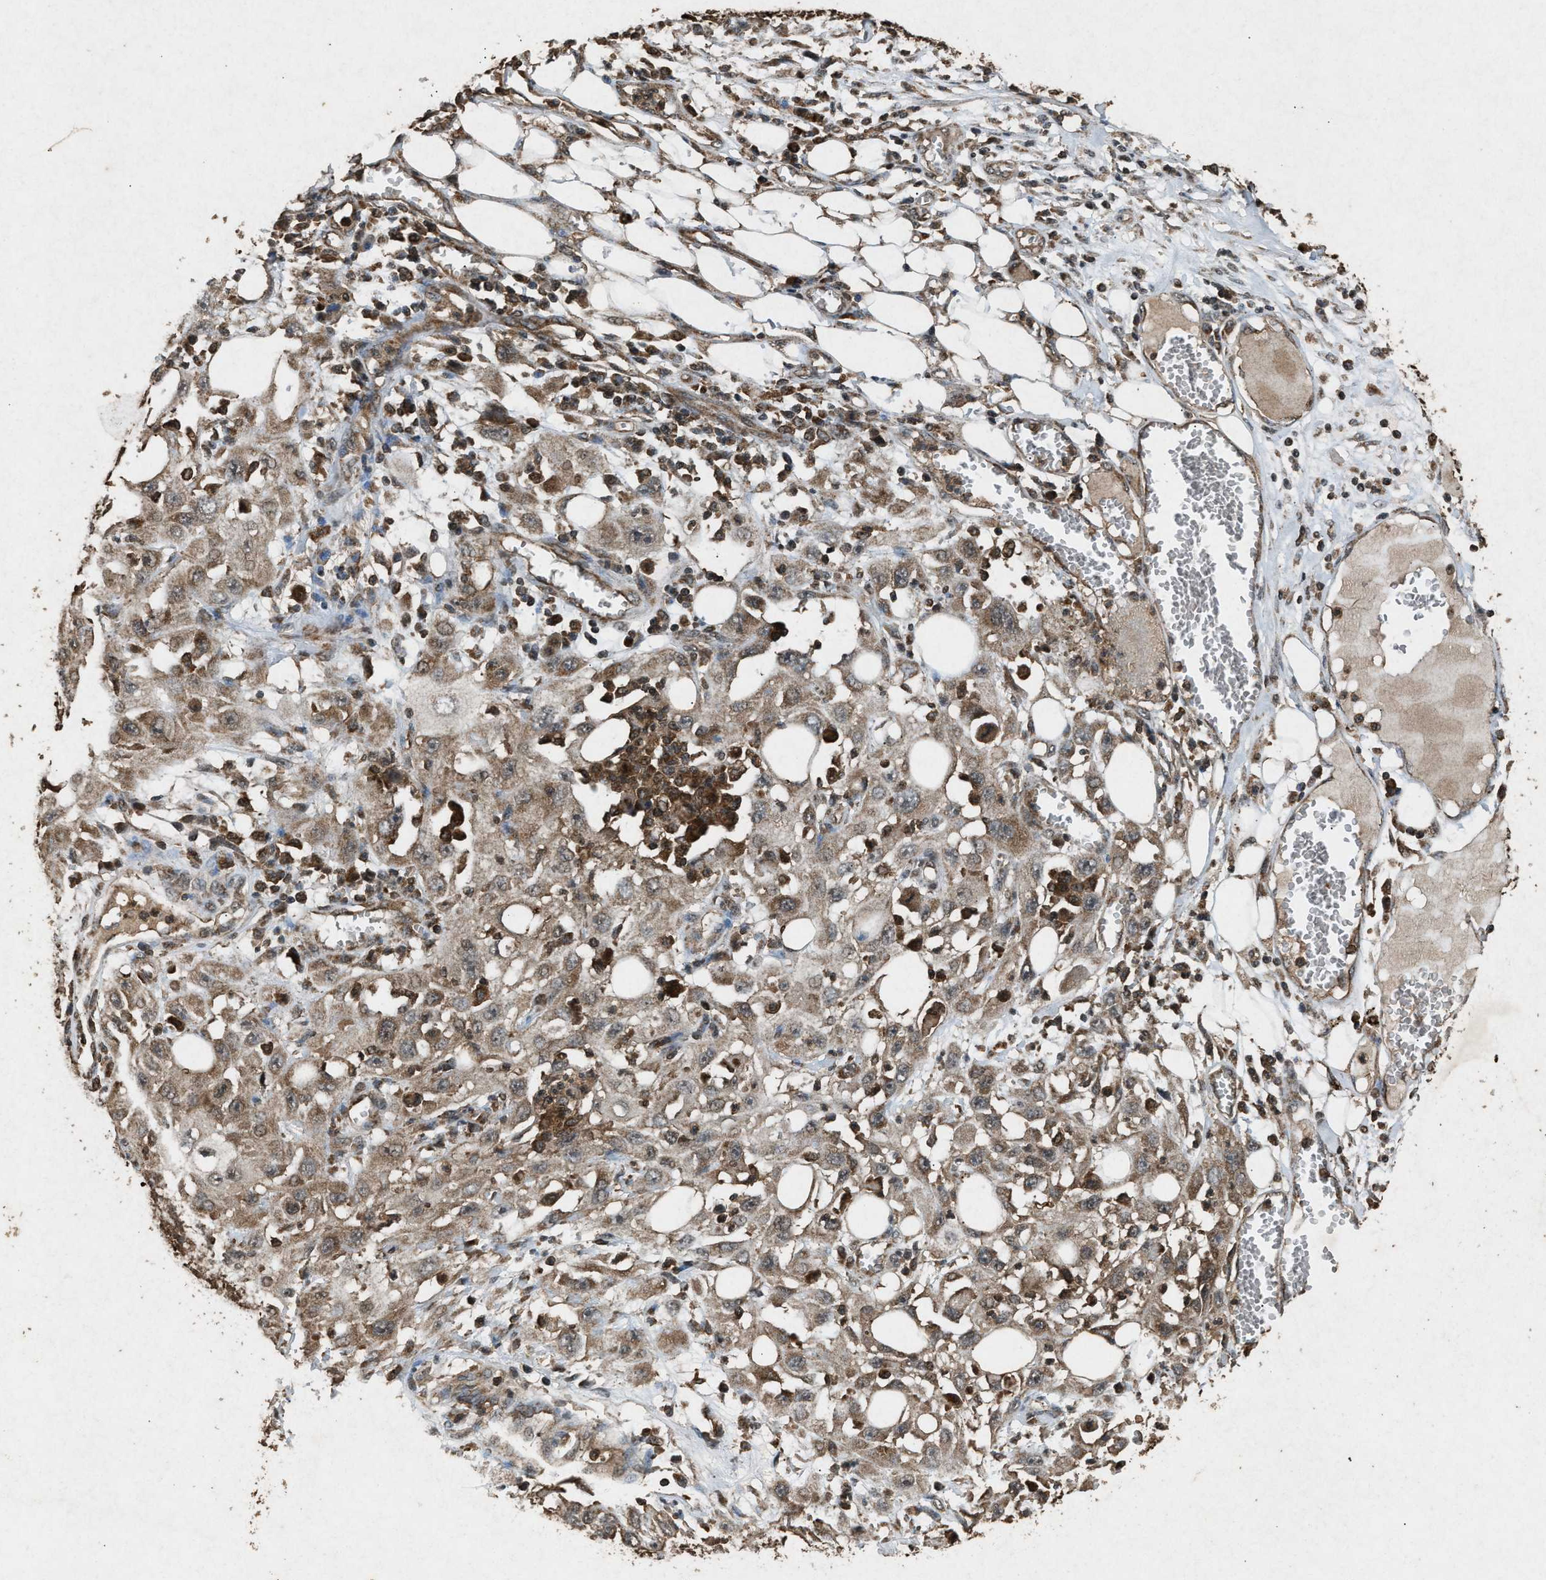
{"staining": {"intensity": "moderate", "quantity": ">75%", "location": "cytoplasmic/membranous"}, "tissue": "skin cancer", "cell_type": "Tumor cells", "image_type": "cancer", "snomed": [{"axis": "morphology", "description": "Squamous cell carcinoma, NOS"}, {"axis": "topography", "description": "Skin"}], "caption": "Immunohistochemical staining of skin squamous cell carcinoma shows moderate cytoplasmic/membranous protein expression in about >75% of tumor cells.", "gene": "OAS1", "patient": {"sex": "male", "age": 75}}